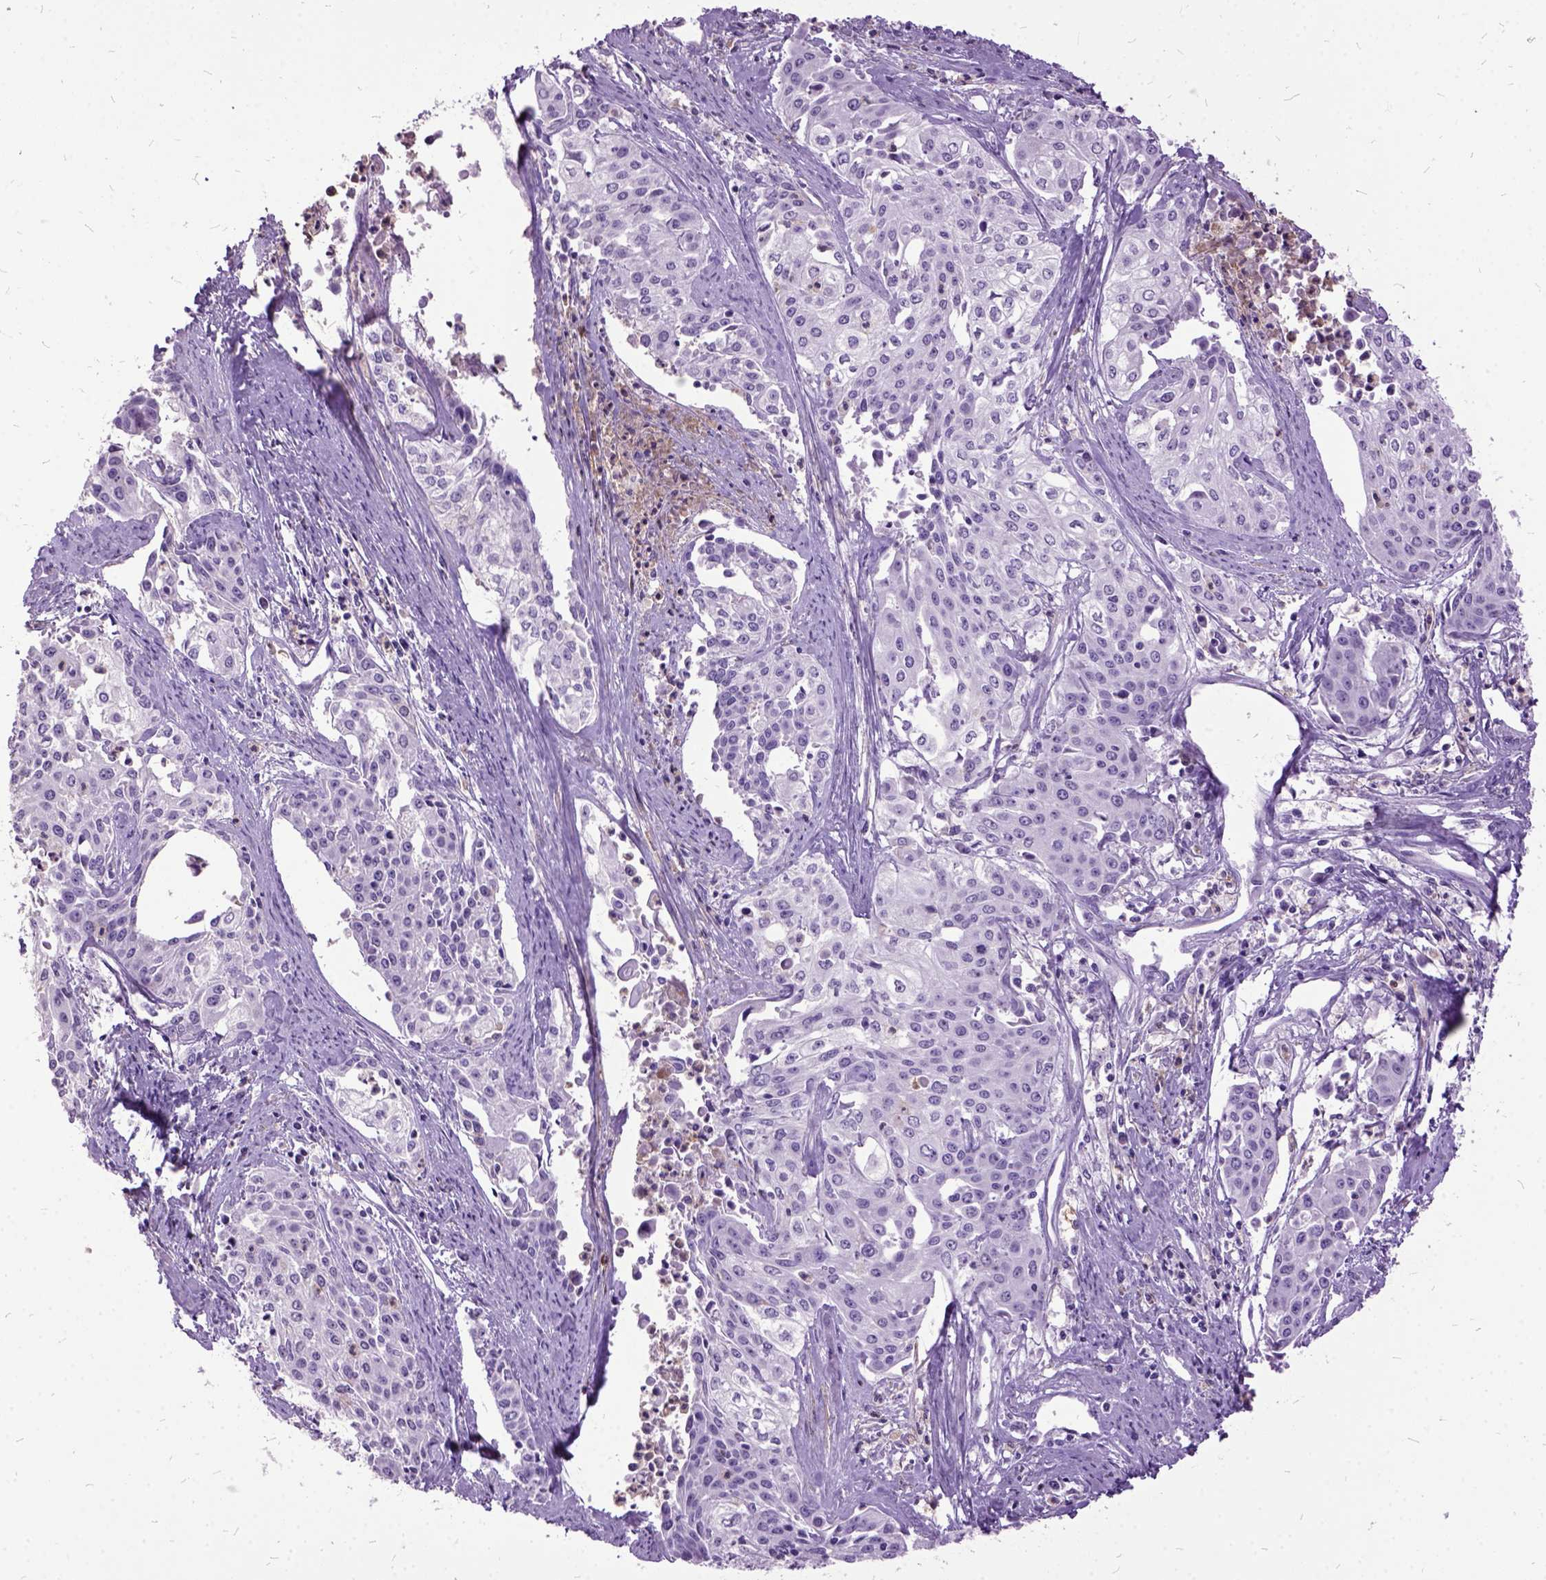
{"staining": {"intensity": "negative", "quantity": "none", "location": "none"}, "tissue": "cervical cancer", "cell_type": "Tumor cells", "image_type": "cancer", "snomed": [{"axis": "morphology", "description": "Squamous cell carcinoma, NOS"}, {"axis": "topography", "description": "Cervix"}], "caption": "Squamous cell carcinoma (cervical) stained for a protein using immunohistochemistry (IHC) reveals no expression tumor cells.", "gene": "MME", "patient": {"sex": "female", "age": 39}}